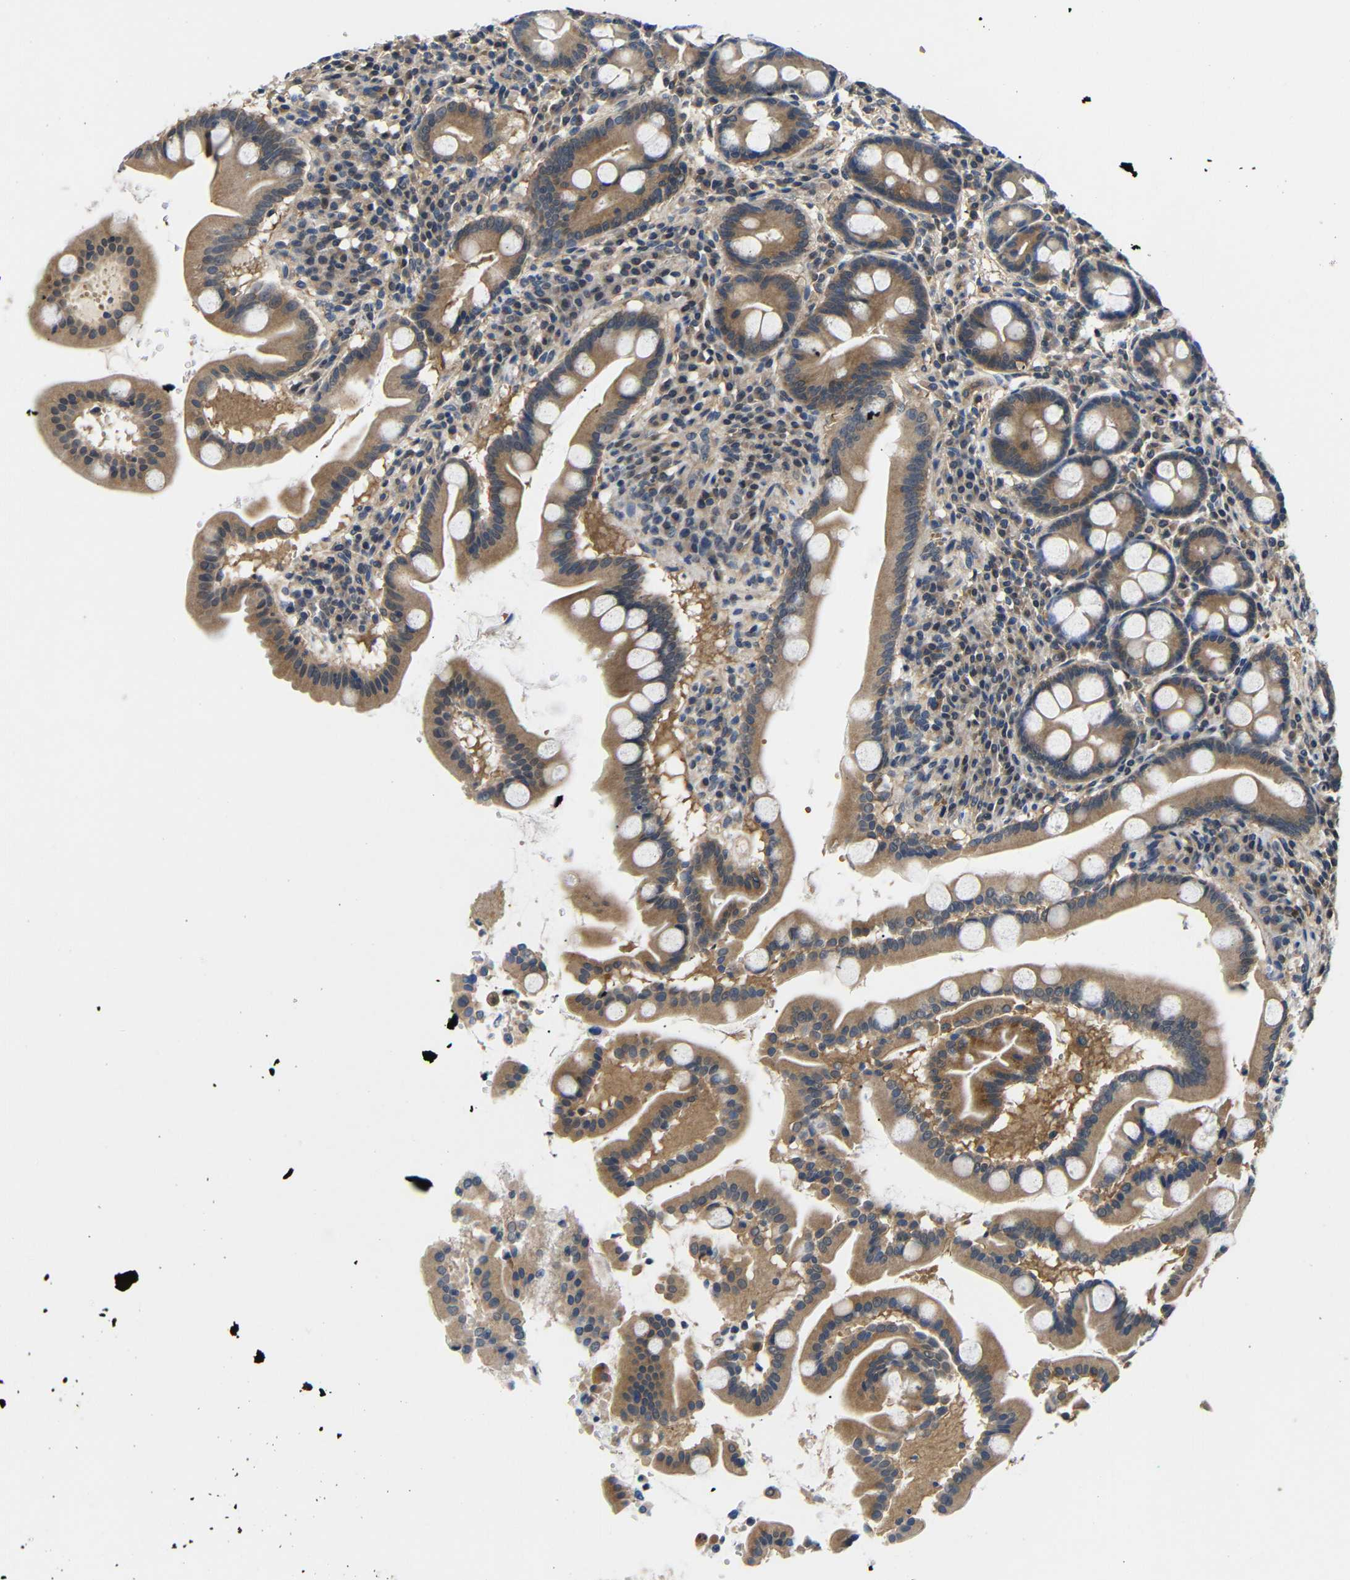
{"staining": {"intensity": "moderate", "quantity": ">75%", "location": "cytoplasmic/membranous"}, "tissue": "duodenum", "cell_type": "Glandular cells", "image_type": "normal", "snomed": [{"axis": "morphology", "description": "Normal tissue, NOS"}, {"axis": "topography", "description": "Duodenum"}], "caption": "Protein expression analysis of benign duodenum displays moderate cytoplasmic/membranous positivity in approximately >75% of glandular cells. (Brightfield microscopy of DAB IHC at high magnification).", "gene": "DDR1", "patient": {"sex": "male", "age": 50}}